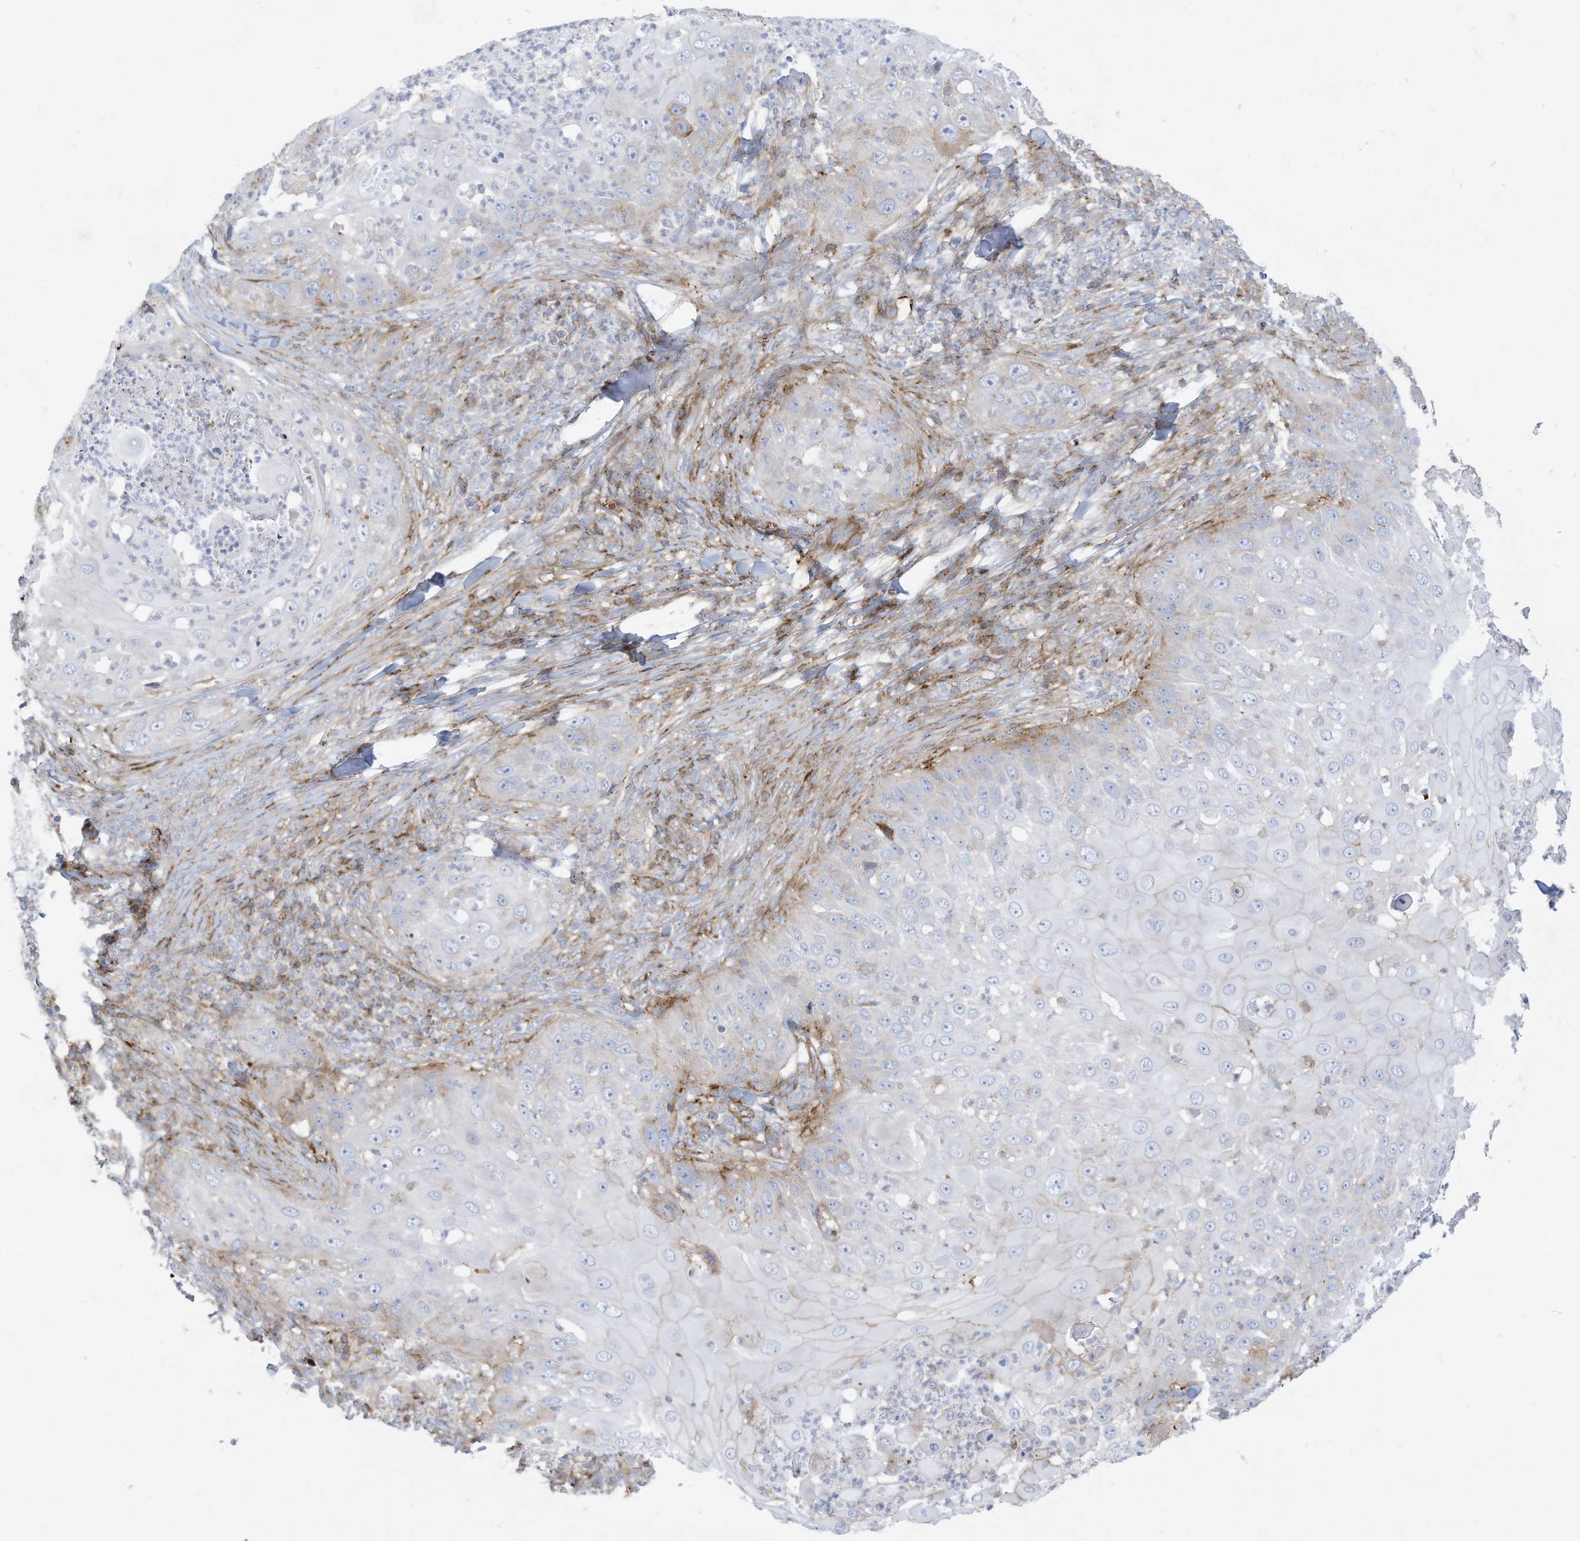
{"staining": {"intensity": "negative", "quantity": "none", "location": "none"}, "tissue": "skin cancer", "cell_type": "Tumor cells", "image_type": "cancer", "snomed": [{"axis": "morphology", "description": "Squamous cell carcinoma, NOS"}, {"axis": "topography", "description": "Skin"}], "caption": "Immunohistochemistry photomicrograph of neoplastic tissue: skin cancer (squamous cell carcinoma) stained with DAB demonstrates no significant protein positivity in tumor cells.", "gene": "THNSL2", "patient": {"sex": "female", "age": 44}}